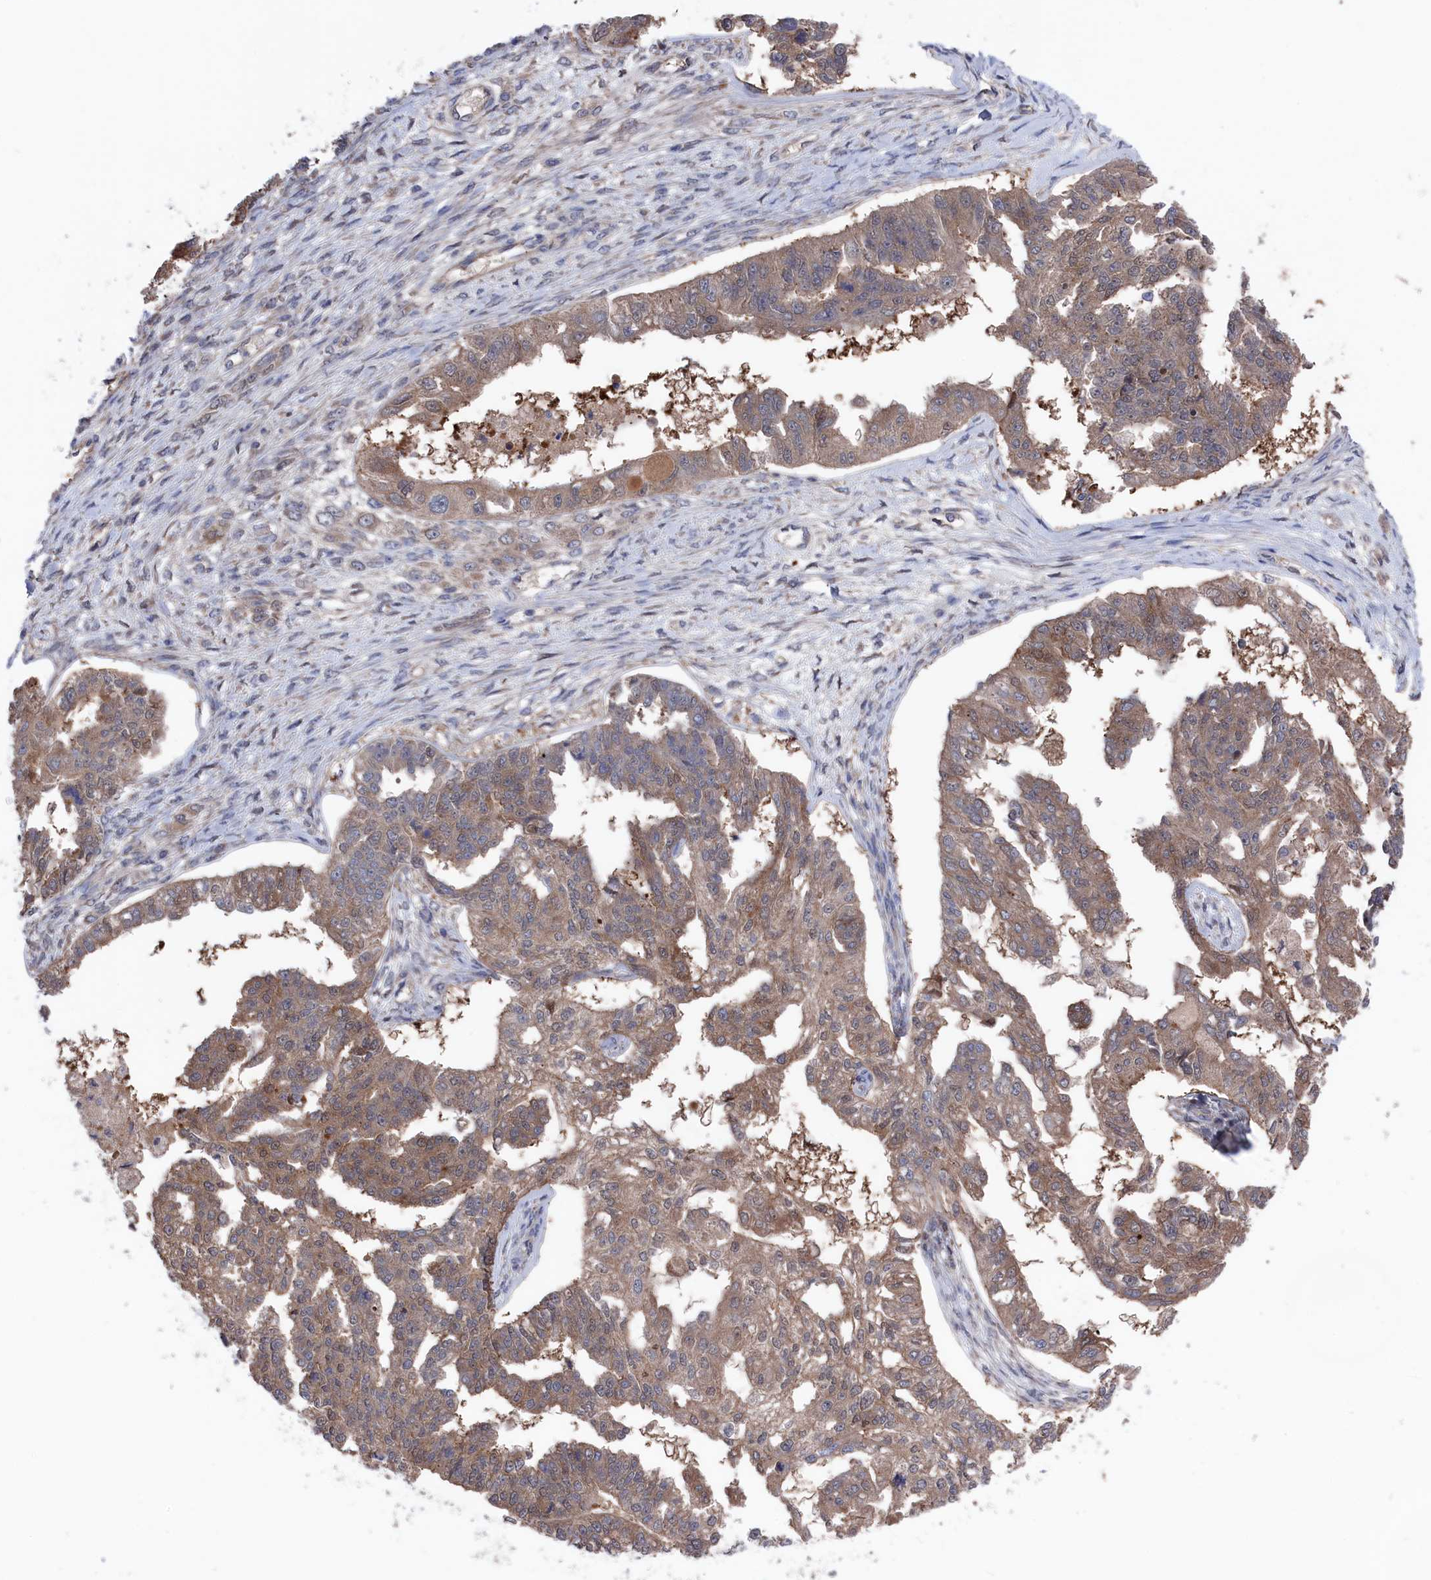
{"staining": {"intensity": "weak", "quantity": "25%-75%", "location": "cytoplasmic/membranous"}, "tissue": "ovarian cancer", "cell_type": "Tumor cells", "image_type": "cancer", "snomed": [{"axis": "morphology", "description": "Cystadenocarcinoma, serous, NOS"}, {"axis": "topography", "description": "Ovary"}], "caption": "Ovarian cancer (serous cystadenocarcinoma) stained with a protein marker shows weak staining in tumor cells.", "gene": "NUTF2", "patient": {"sex": "female", "age": 58}}